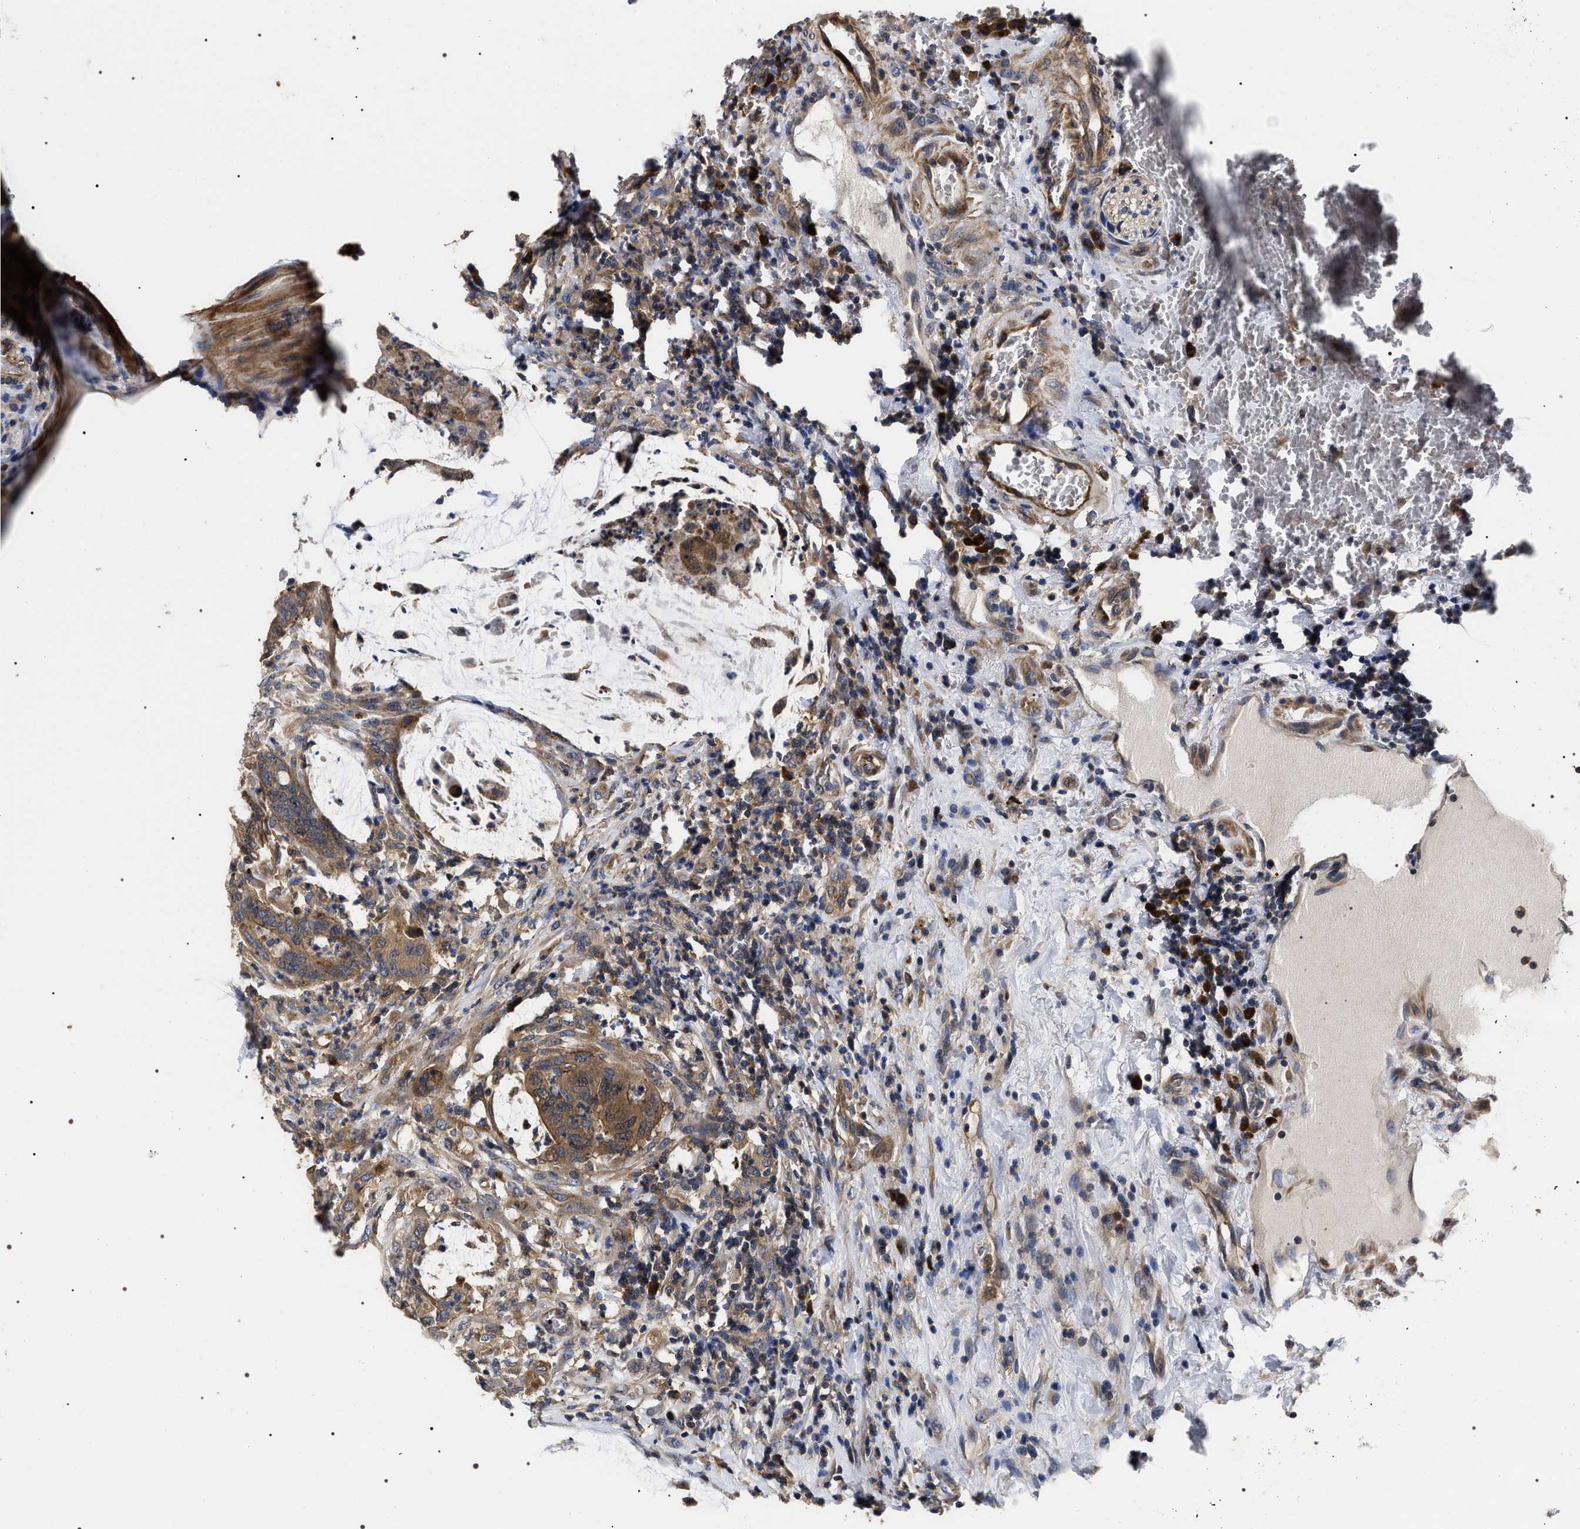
{"staining": {"intensity": "moderate", "quantity": ">75%", "location": "cytoplasmic/membranous"}, "tissue": "colorectal cancer", "cell_type": "Tumor cells", "image_type": "cancer", "snomed": [{"axis": "morphology", "description": "Normal tissue, NOS"}, {"axis": "morphology", "description": "Adenocarcinoma, NOS"}, {"axis": "topography", "description": "Rectum"}, {"axis": "topography", "description": "Peripheral nerve tissue"}], "caption": "Immunohistochemistry image of human adenocarcinoma (colorectal) stained for a protein (brown), which exhibits medium levels of moderate cytoplasmic/membranous staining in approximately >75% of tumor cells.", "gene": "MIS18A", "patient": {"sex": "male", "age": 92}}